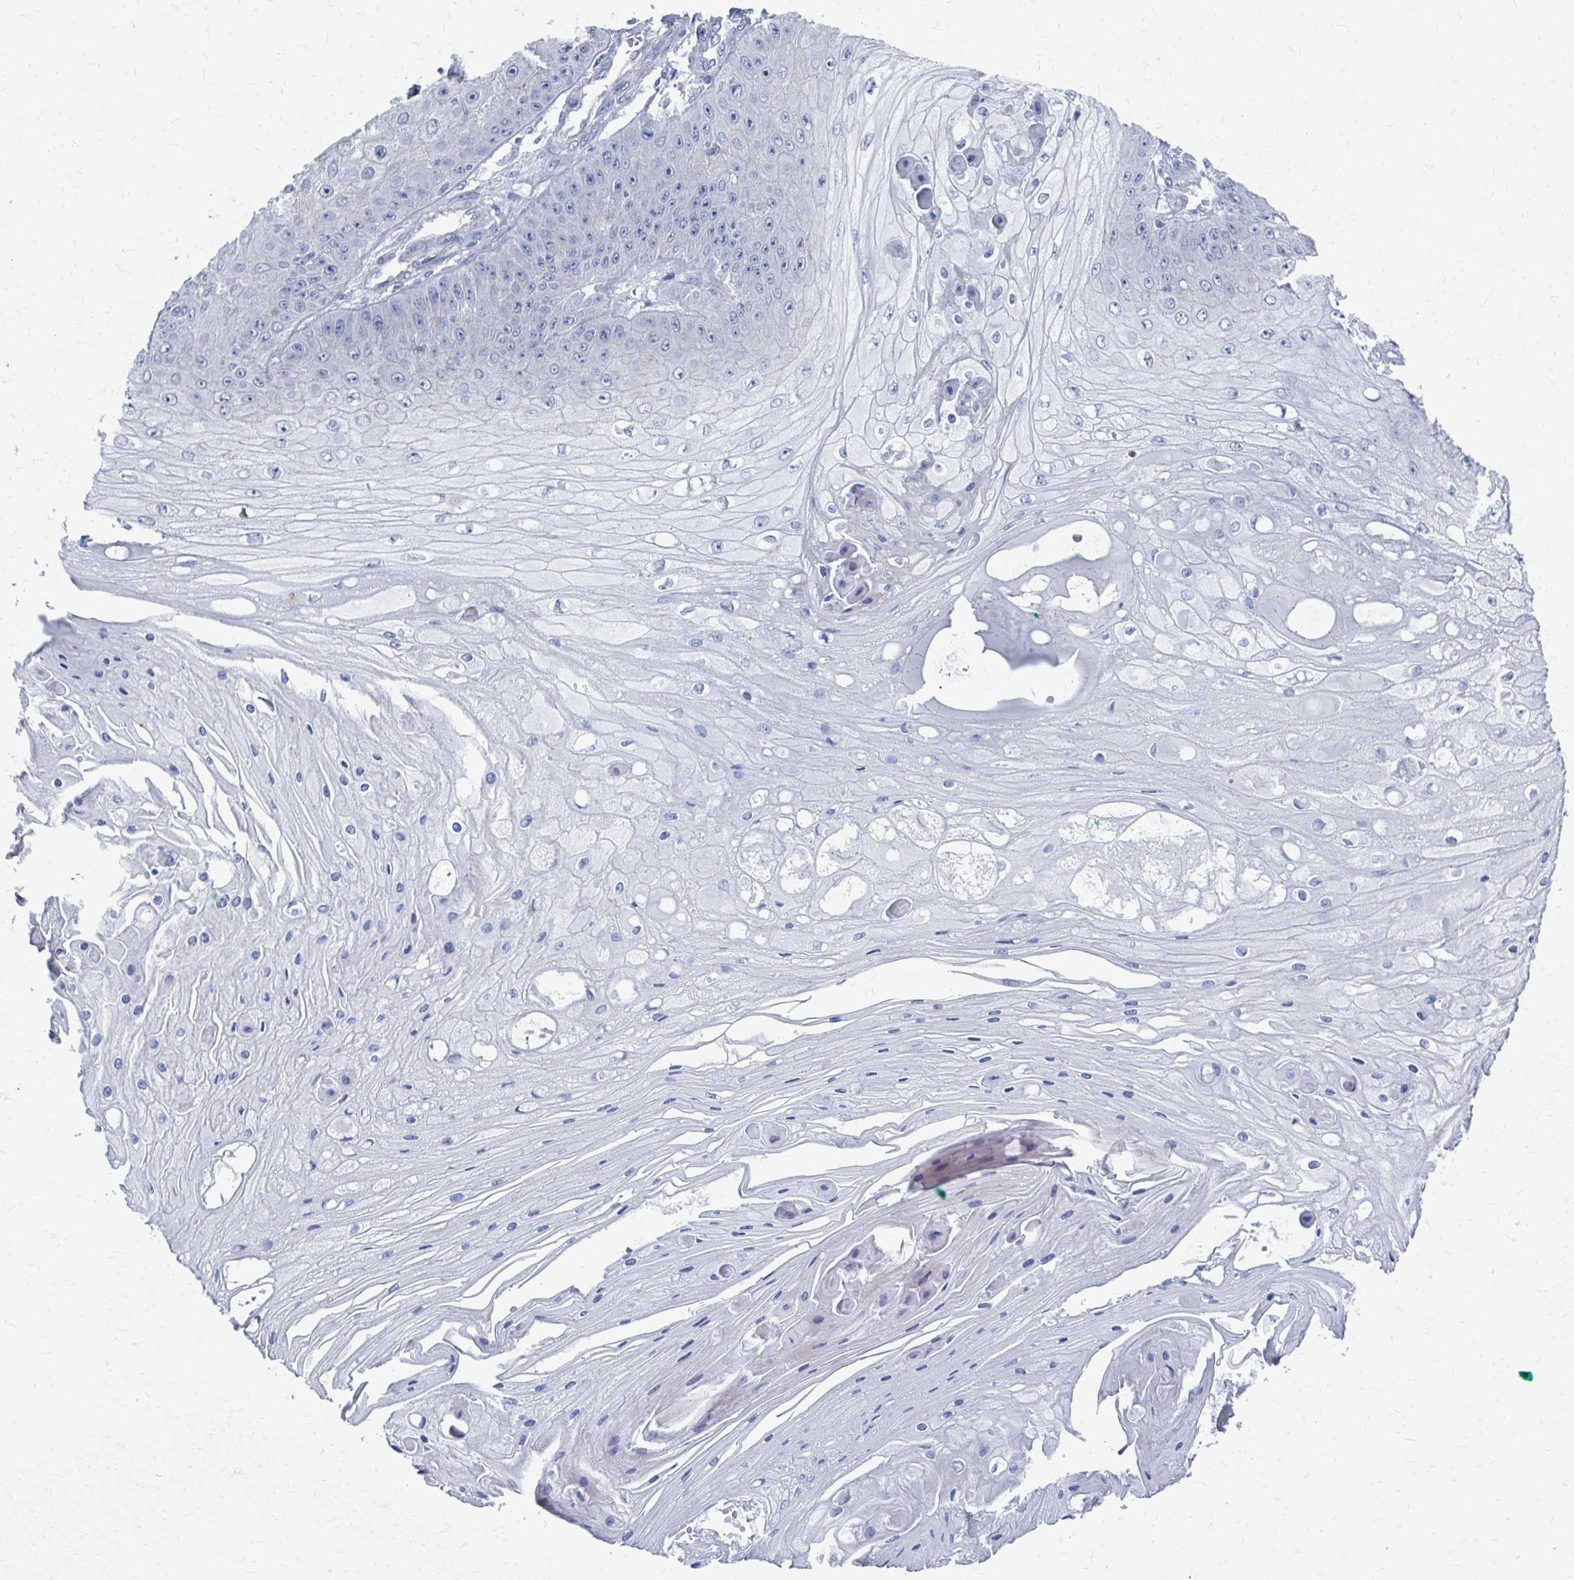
{"staining": {"intensity": "negative", "quantity": "none", "location": "none"}, "tissue": "skin cancer", "cell_type": "Tumor cells", "image_type": "cancer", "snomed": [{"axis": "morphology", "description": "Squamous cell carcinoma, NOS"}, {"axis": "topography", "description": "Skin"}], "caption": "Tumor cells are negative for brown protein staining in skin squamous cell carcinoma.", "gene": "PLEKHG7", "patient": {"sex": "male", "age": 70}}